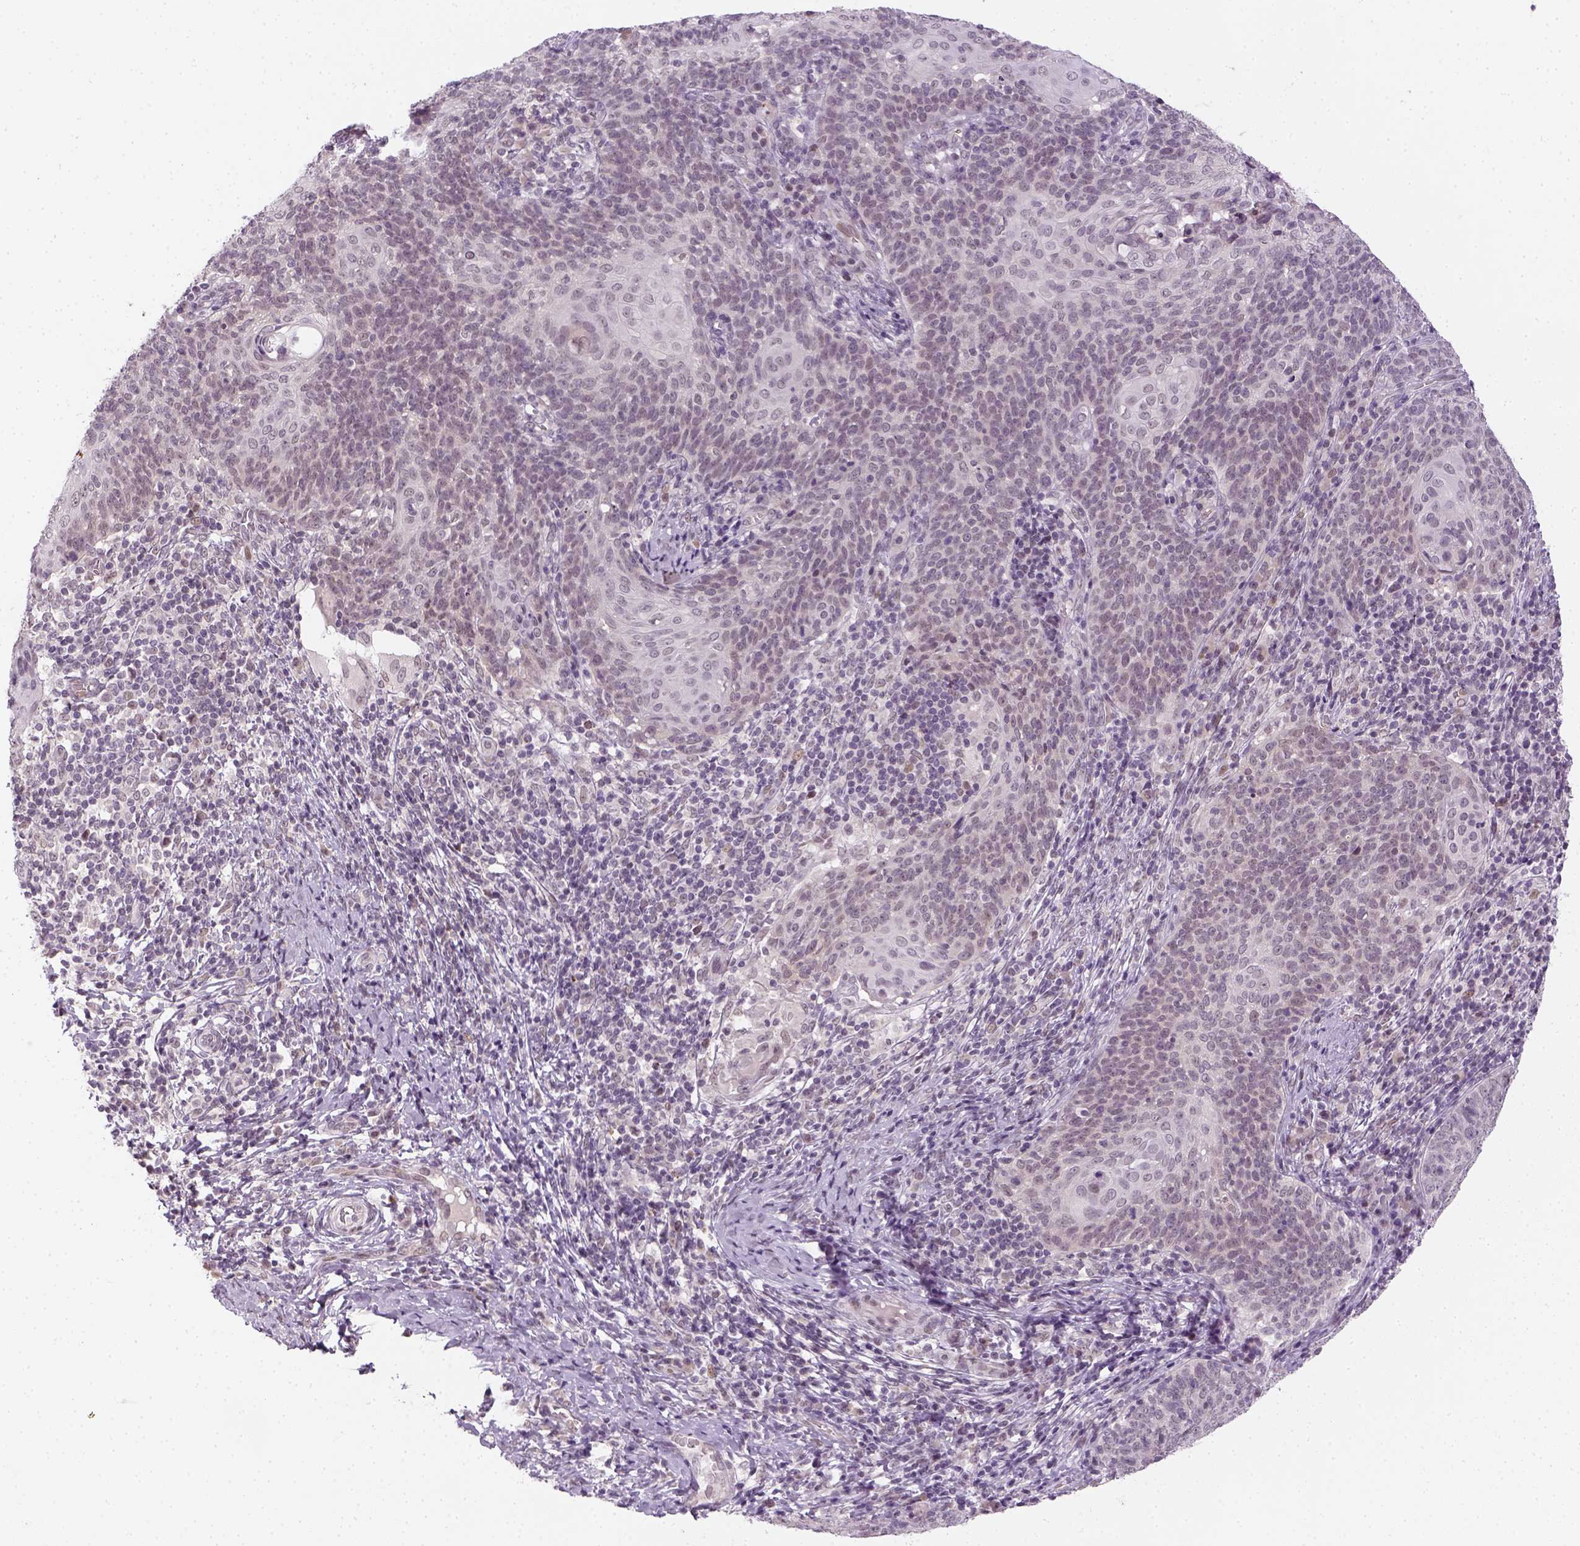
{"staining": {"intensity": "negative", "quantity": "none", "location": "none"}, "tissue": "cervical cancer", "cell_type": "Tumor cells", "image_type": "cancer", "snomed": [{"axis": "morphology", "description": "Normal tissue, NOS"}, {"axis": "morphology", "description": "Squamous cell carcinoma, NOS"}, {"axis": "topography", "description": "Cervix"}], "caption": "Protein analysis of cervical squamous cell carcinoma reveals no significant staining in tumor cells. The staining was performed using DAB to visualize the protein expression in brown, while the nuclei were stained in blue with hematoxylin (Magnification: 20x).", "gene": "MAGEB3", "patient": {"sex": "female", "age": 39}}